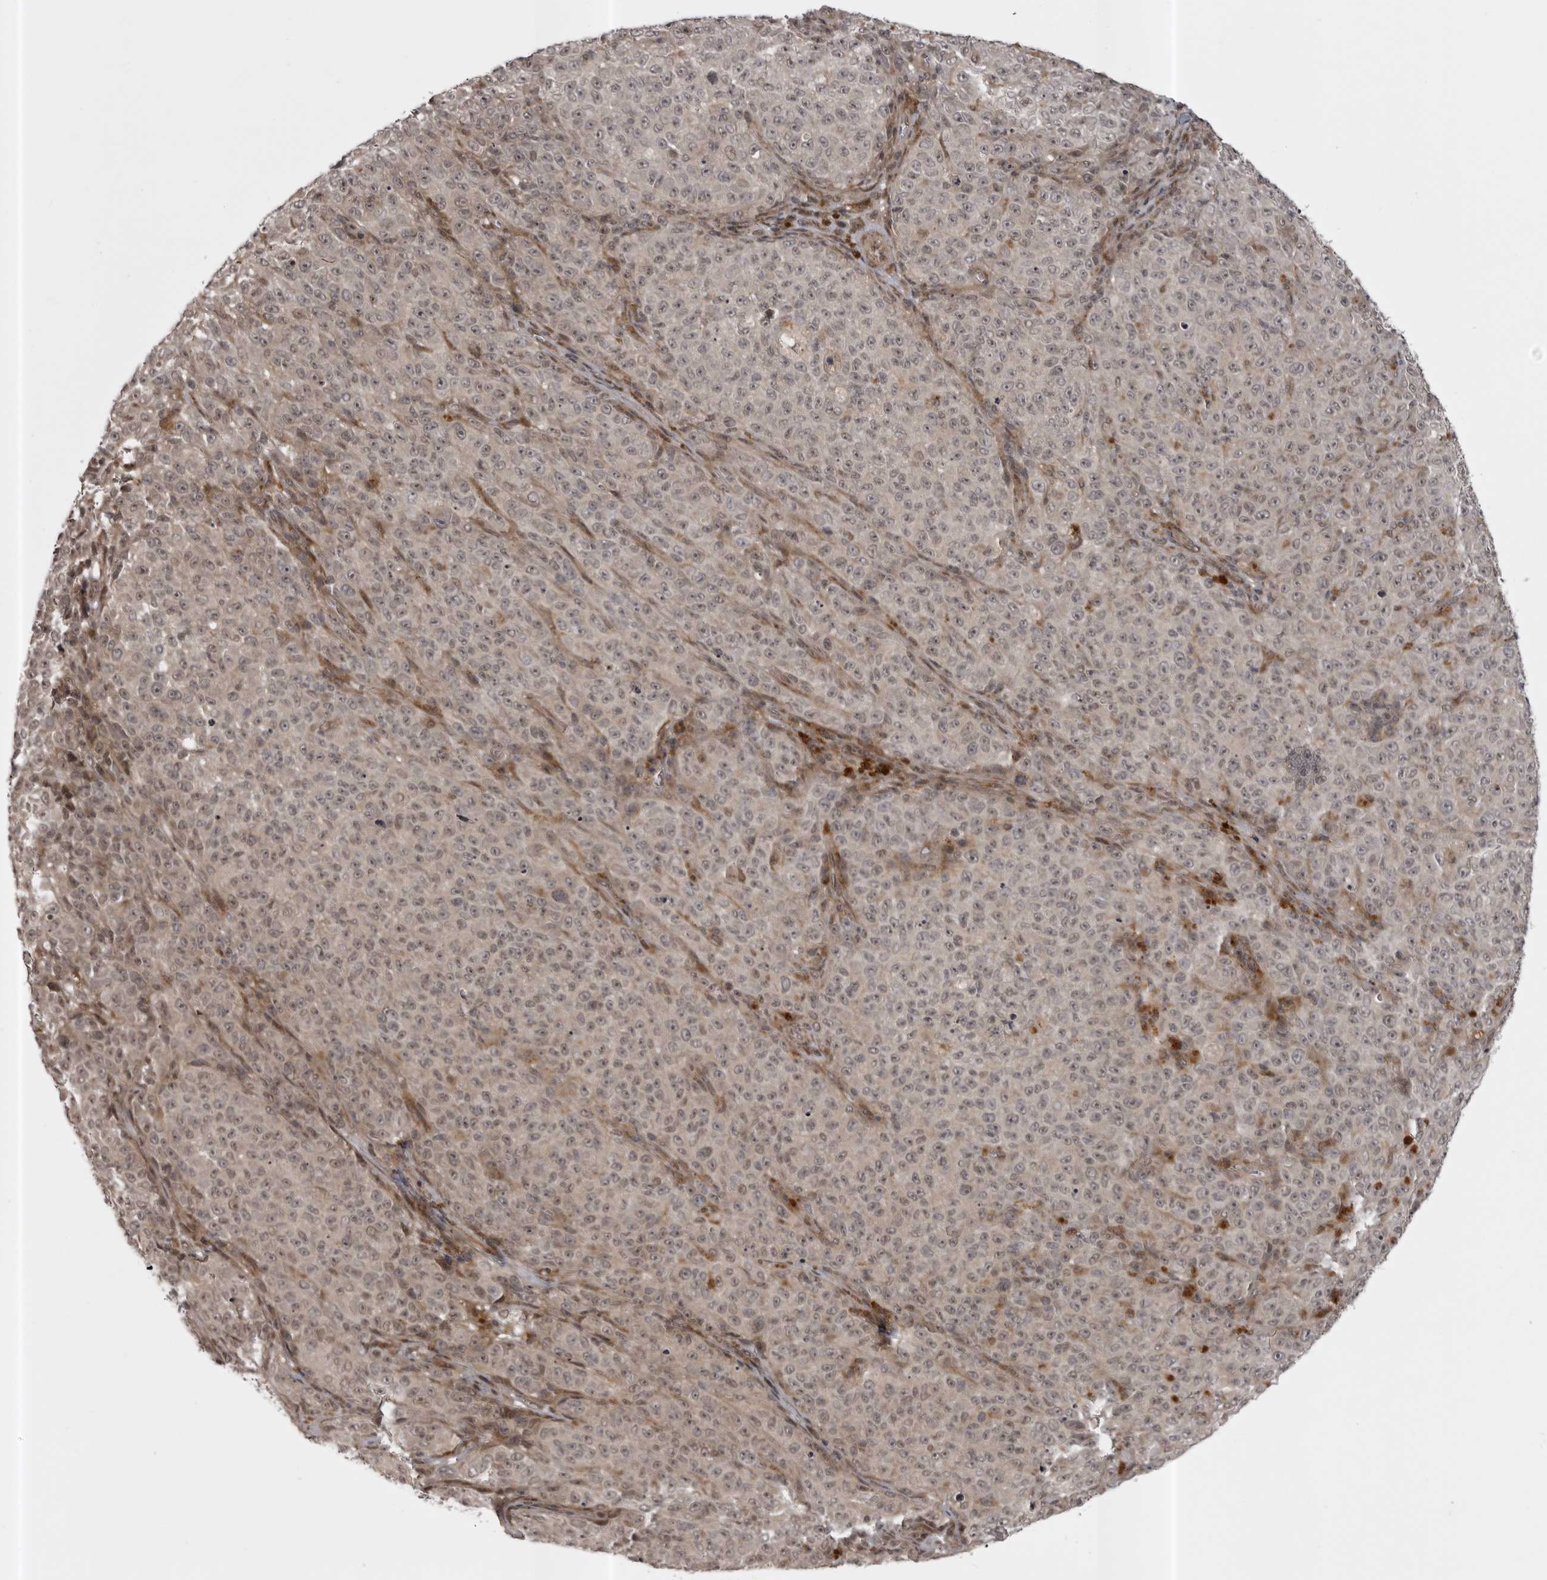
{"staining": {"intensity": "negative", "quantity": "none", "location": "none"}, "tissue": "melanoma", "cell_type": "Tumor cells", "image_type": "cancer", "snomed": [{"axis": "morphology", "description": "Malignant melanoma, NOS"}, {"axis": "topography", "description": "Skin"}], "caption": "Immunohistochemical staining of human melanoma exhibits no significant expression in tumor cells.", "gene": "SNX16", "patient": {"sex": "female", "age": 82}}